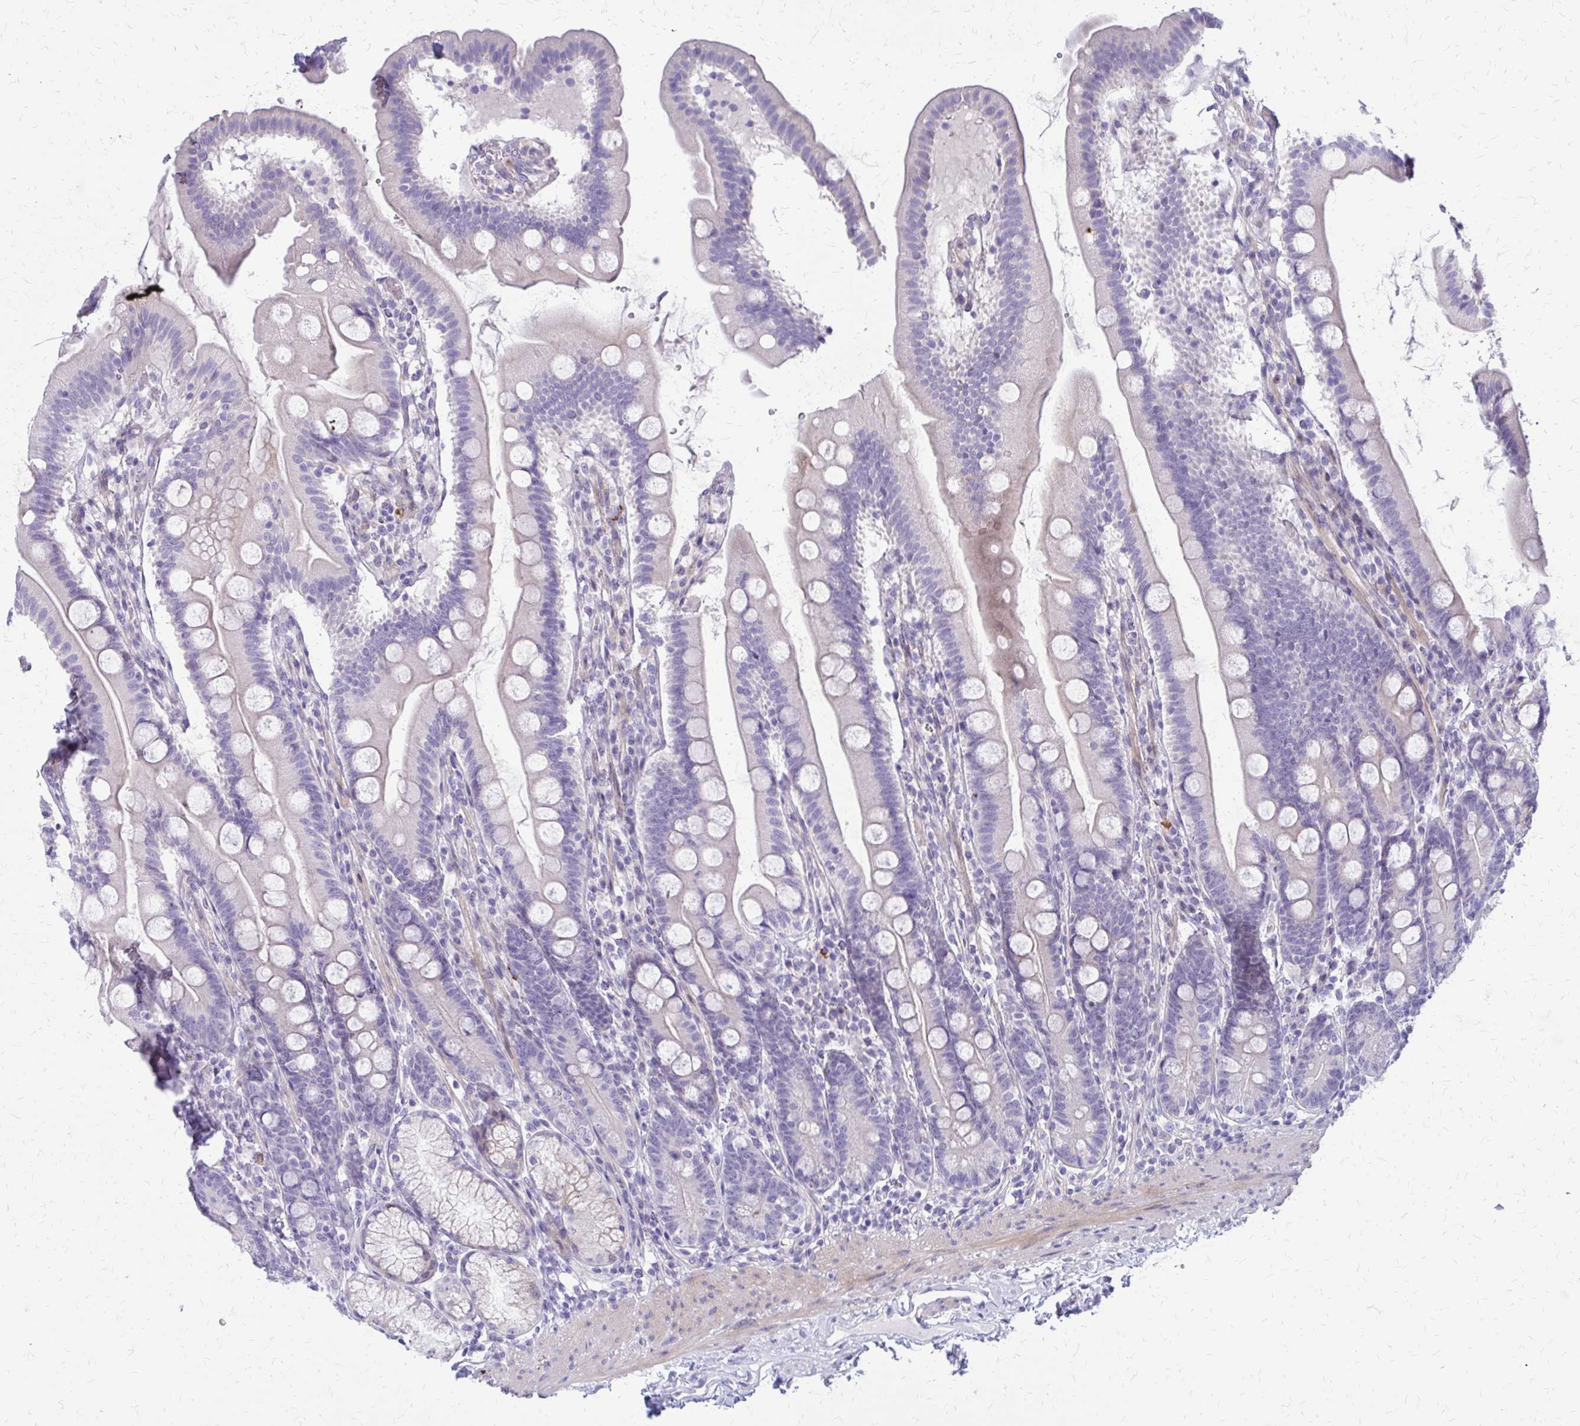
{"staining": {"intensity": "strong", "quantity": "<25%", "location": "cytoplasmic/membranous"}, "tissue": "duodenum", "cell_type": "Glandular cells", "image_type": "normal", "snomed": [{"axis": "morphology", "description": "Normal tissue, NOS"}, {"axis": "topography", "description": "Duodenum"}], "caption": "IHC photomicrograph of unremarkable duodenum stained for a protein (brown), which shows medium levels of strong cytoplasmic/membranous positivity in approximately <25% of glandular cells.", "gene": "GLYATL2", "patient": {"sex": "female", "age": 67}}